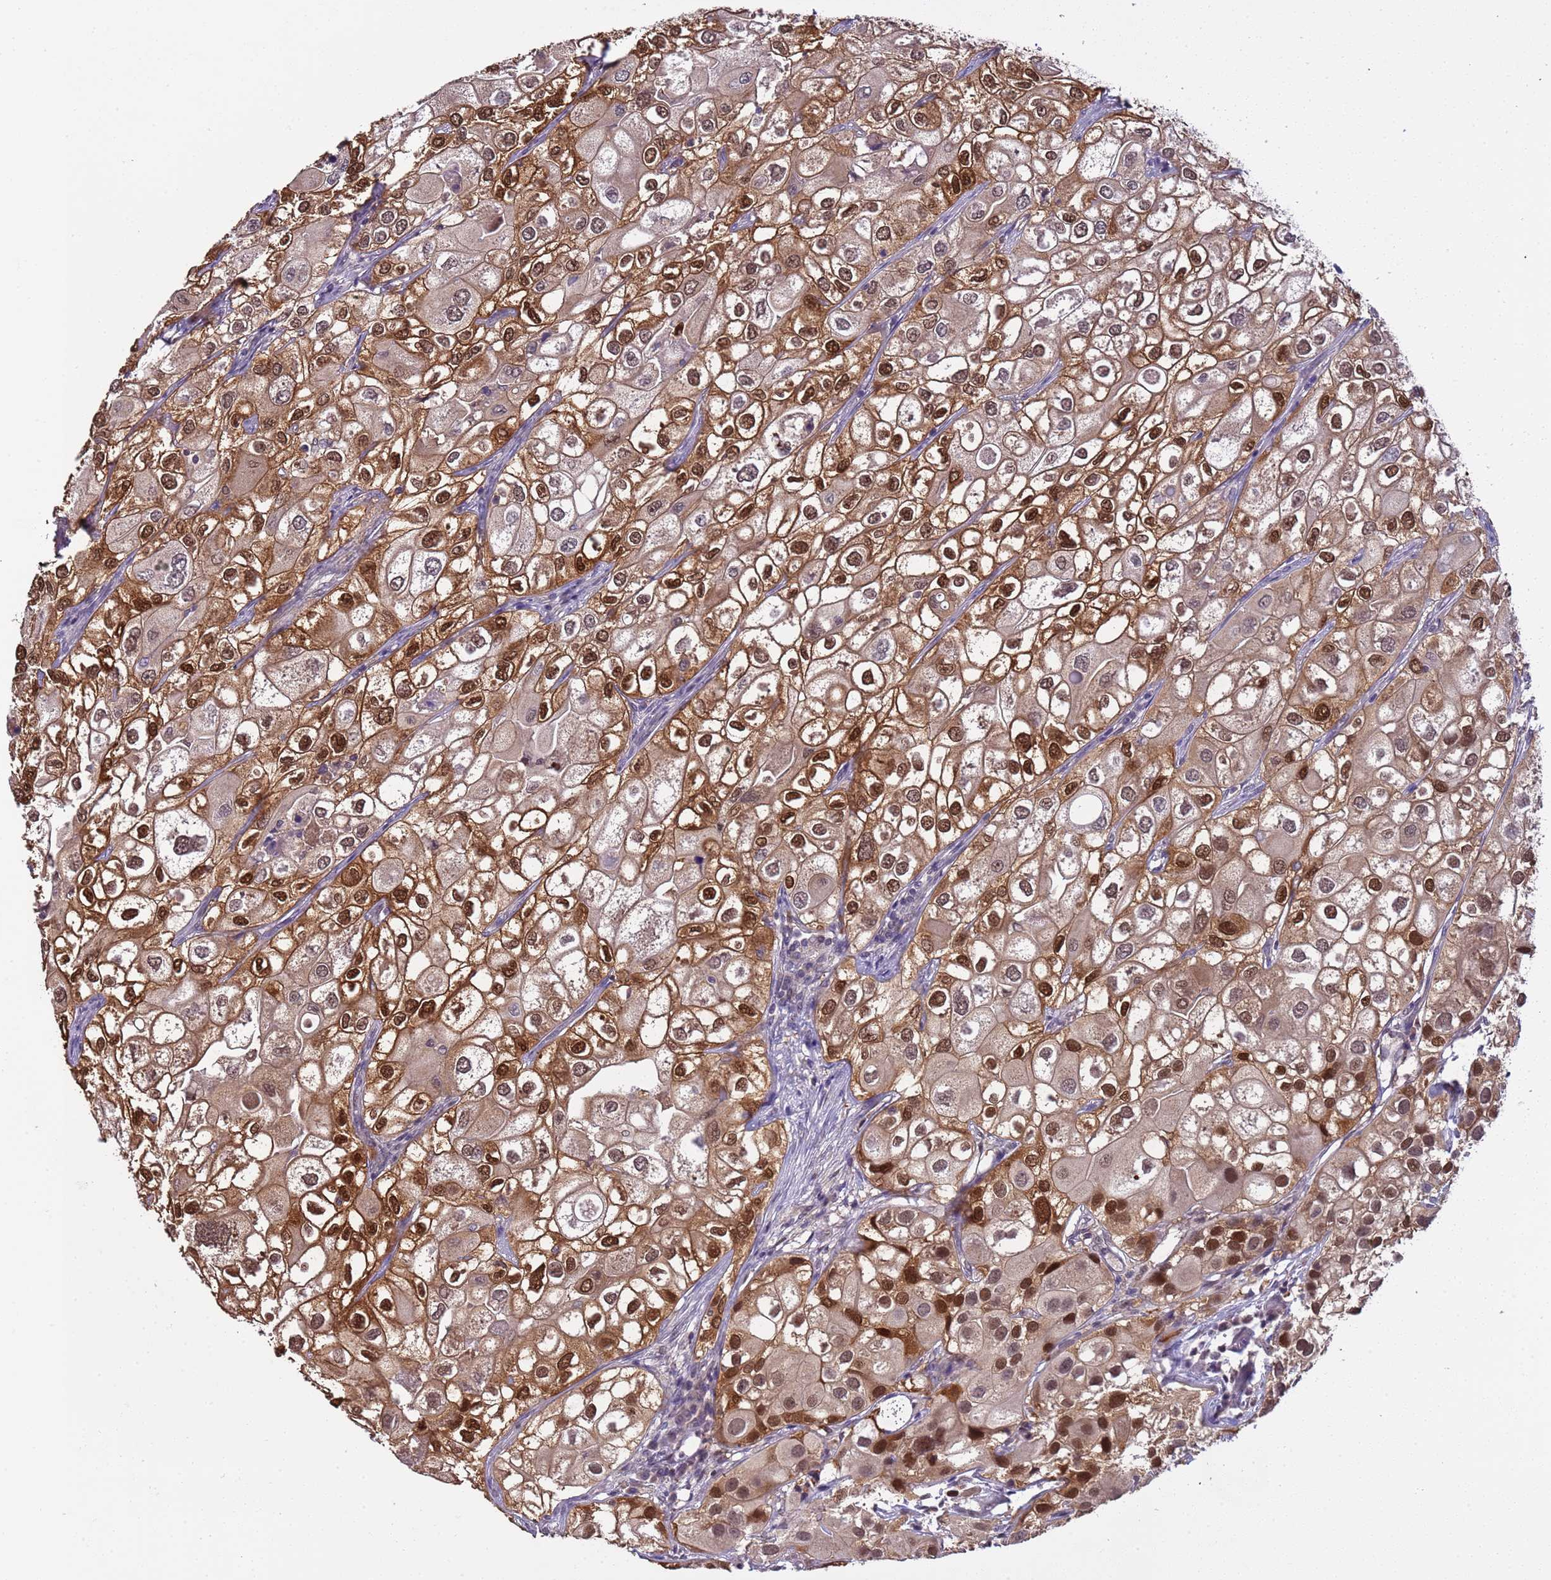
{"staining": {"intensity": "moderate", "quantity": ">75%", "location": "cytoplasmic/membranous,nuclear"}, "tissue": "urothelial cancer", "cell_type": "Tumor cells", "image_type": "cancer", "snomed": [{"axis": "morphology", "description": "Urothelial carcinoma, High grade"}, {"axis": "topography", "description": "Urinary bladder"}], "caption": "A brown stain highlights moderate cytoplasmic/membranous and nuclear positivity of a protein in human urothelial cancer tumor cells.", "gene": "ZBTB5", "patient": {"sex": "male", "age": 64}}